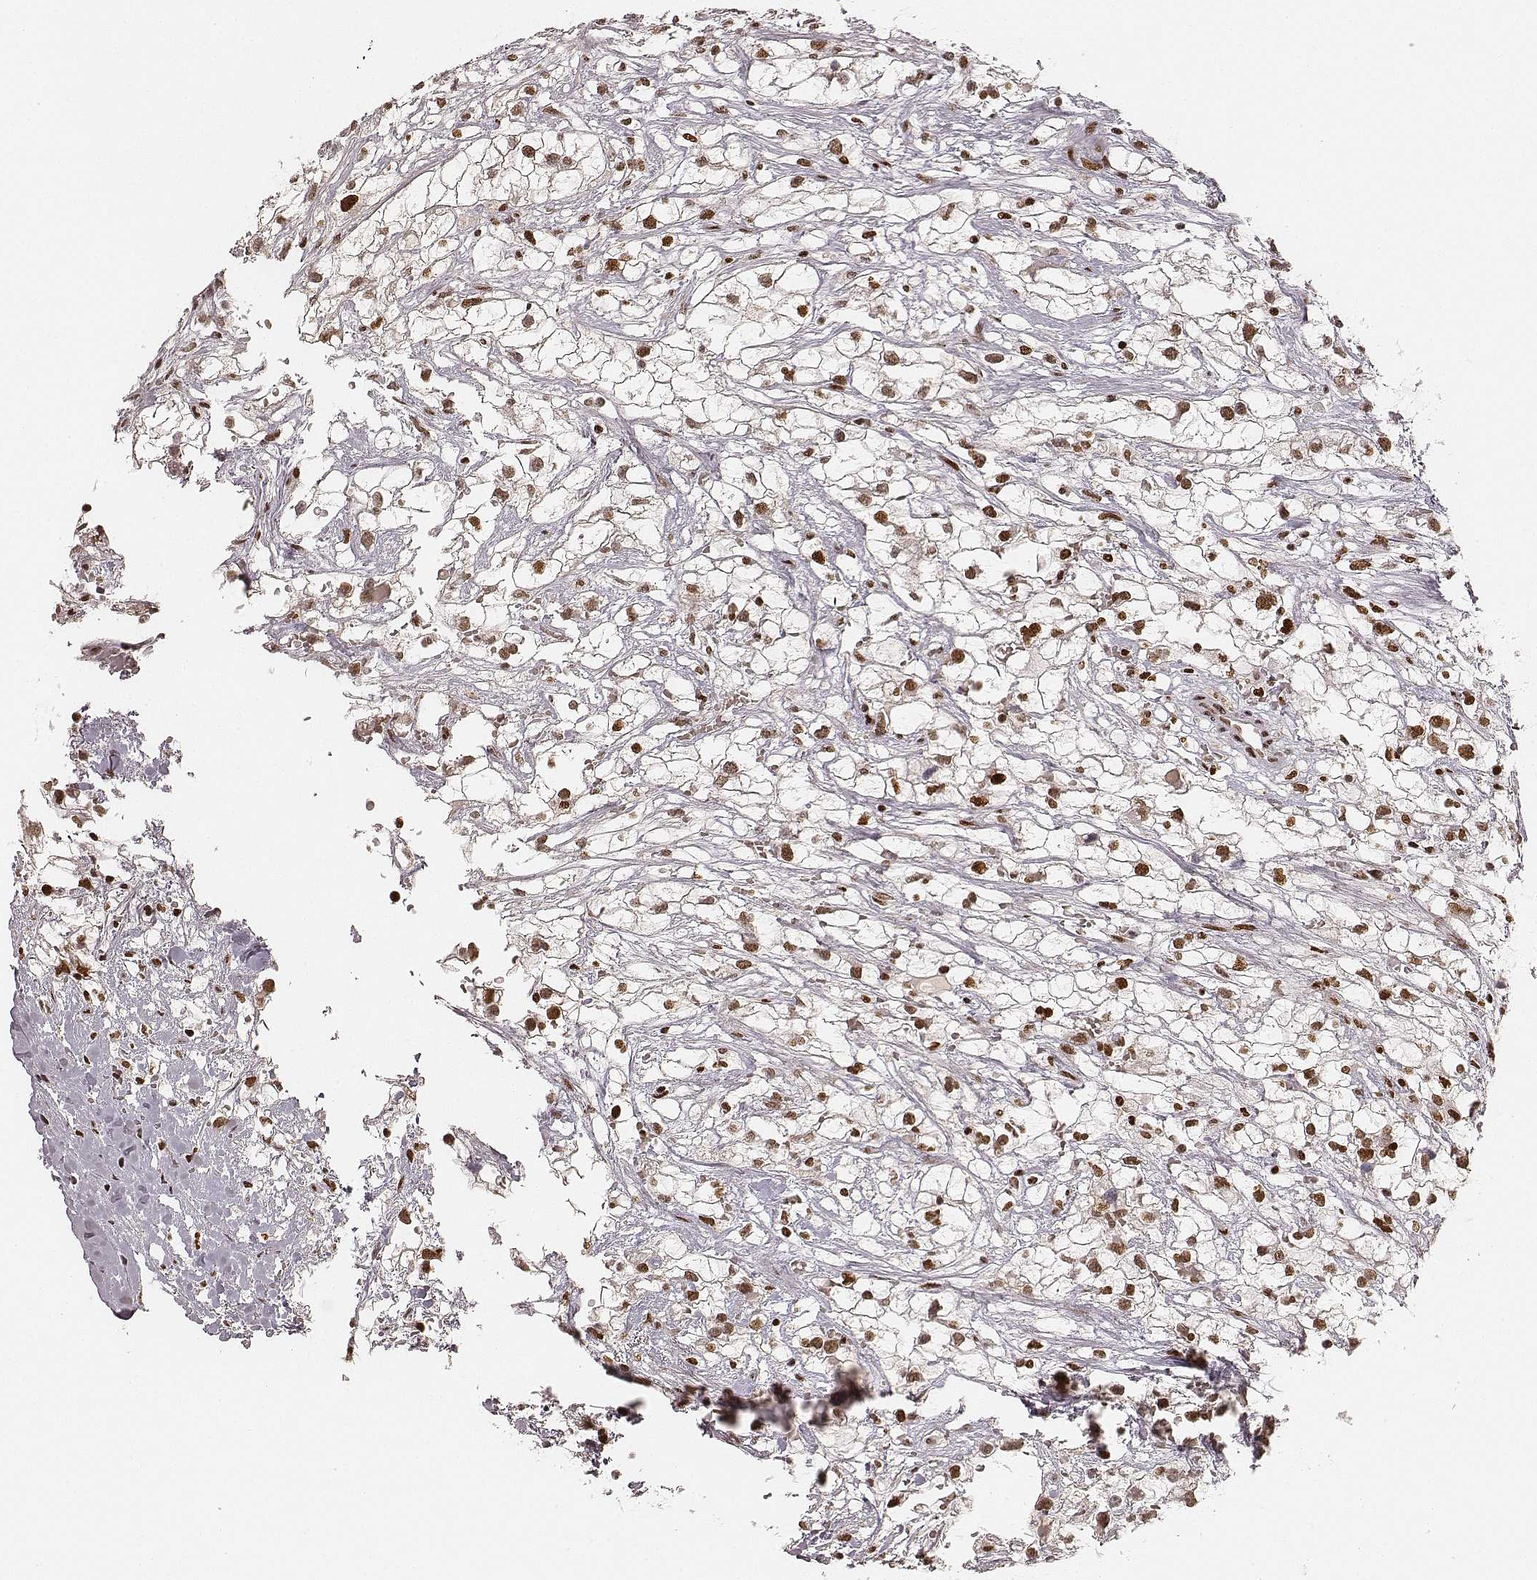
{"staining": {"intensity": "strong", "quantity": ">75%", "location": "nuclear"}, "tissue": "renal cancer", "cell_type": "Tumor cells", "image_type": "cancer", "snomed": [{"axis": "morphology", "description": "Adenocarcinoma, NOS"}, {"axis": "topography", "description": "Kidney"}], "caption": "Strong nuclear staining is seen in about >75% of tumor cells in renal cancer (adenocarcinoma).", "gene": "HNRNPC", "patient": {"sex": "male", "age": 59}}